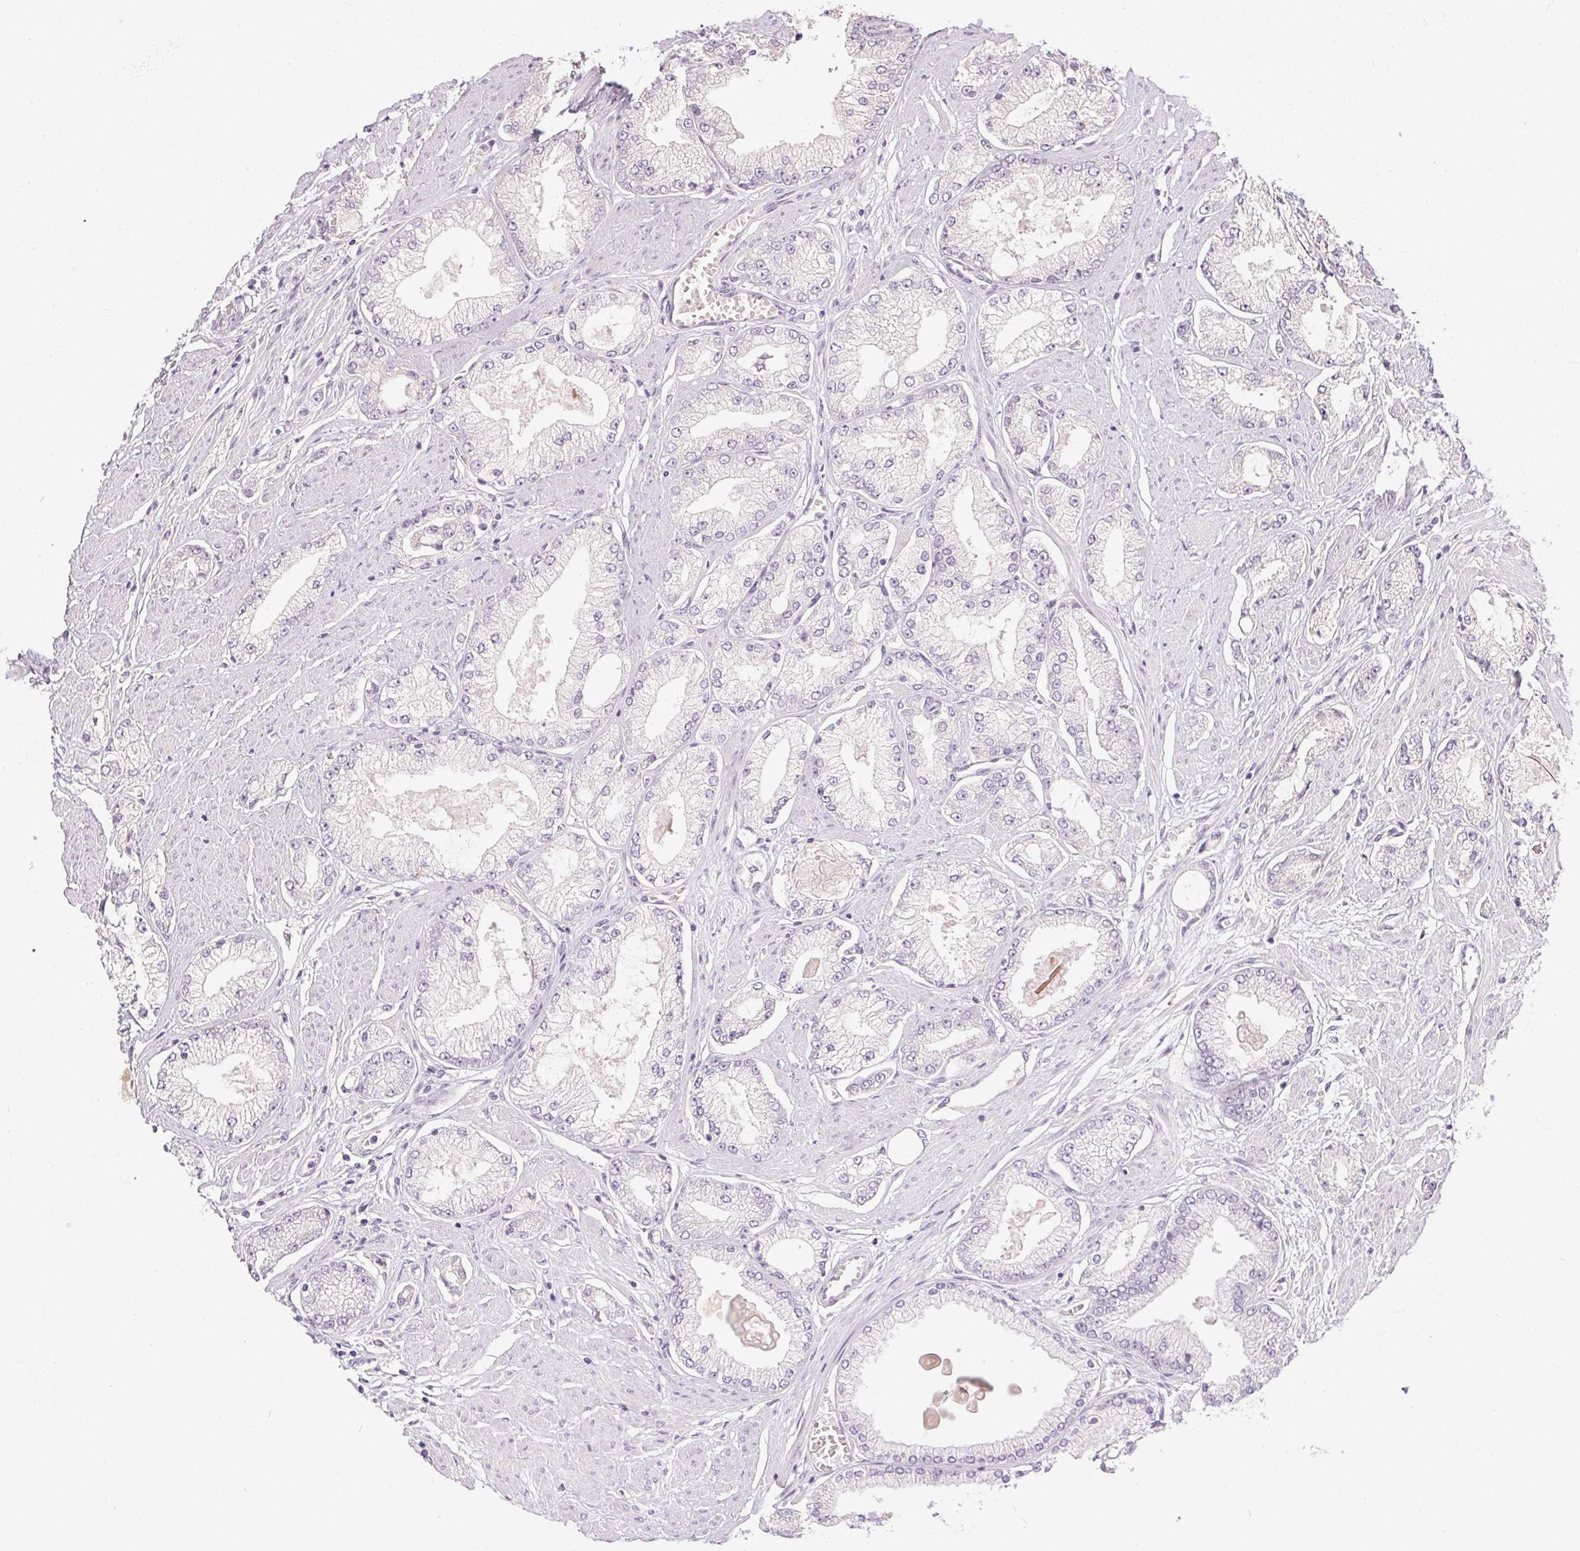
{"staining": {"intensity": "negative", "quantity": "none", "location": "none"}, "tissue": "prostate cancer", "cell_type": "Tumor cells", "image_type": "cancer", "snomed": [{"axis": "morphology", "description": "Adenocarcinoma, High grade"}, {"axis": "topography", "description": "Prostate"}], "caption": "Immunohistochemistry of high-grade adenocarcinoma (prostate) reveals no expression in tumor cells. The staining is performed using DAB (3,3'-diaminobenzidine) brown chromogen with nuclei counter-stained in using hematoxylin.", "gene": "CTCFL", "patient": {"sex": "male", "age": 68}}